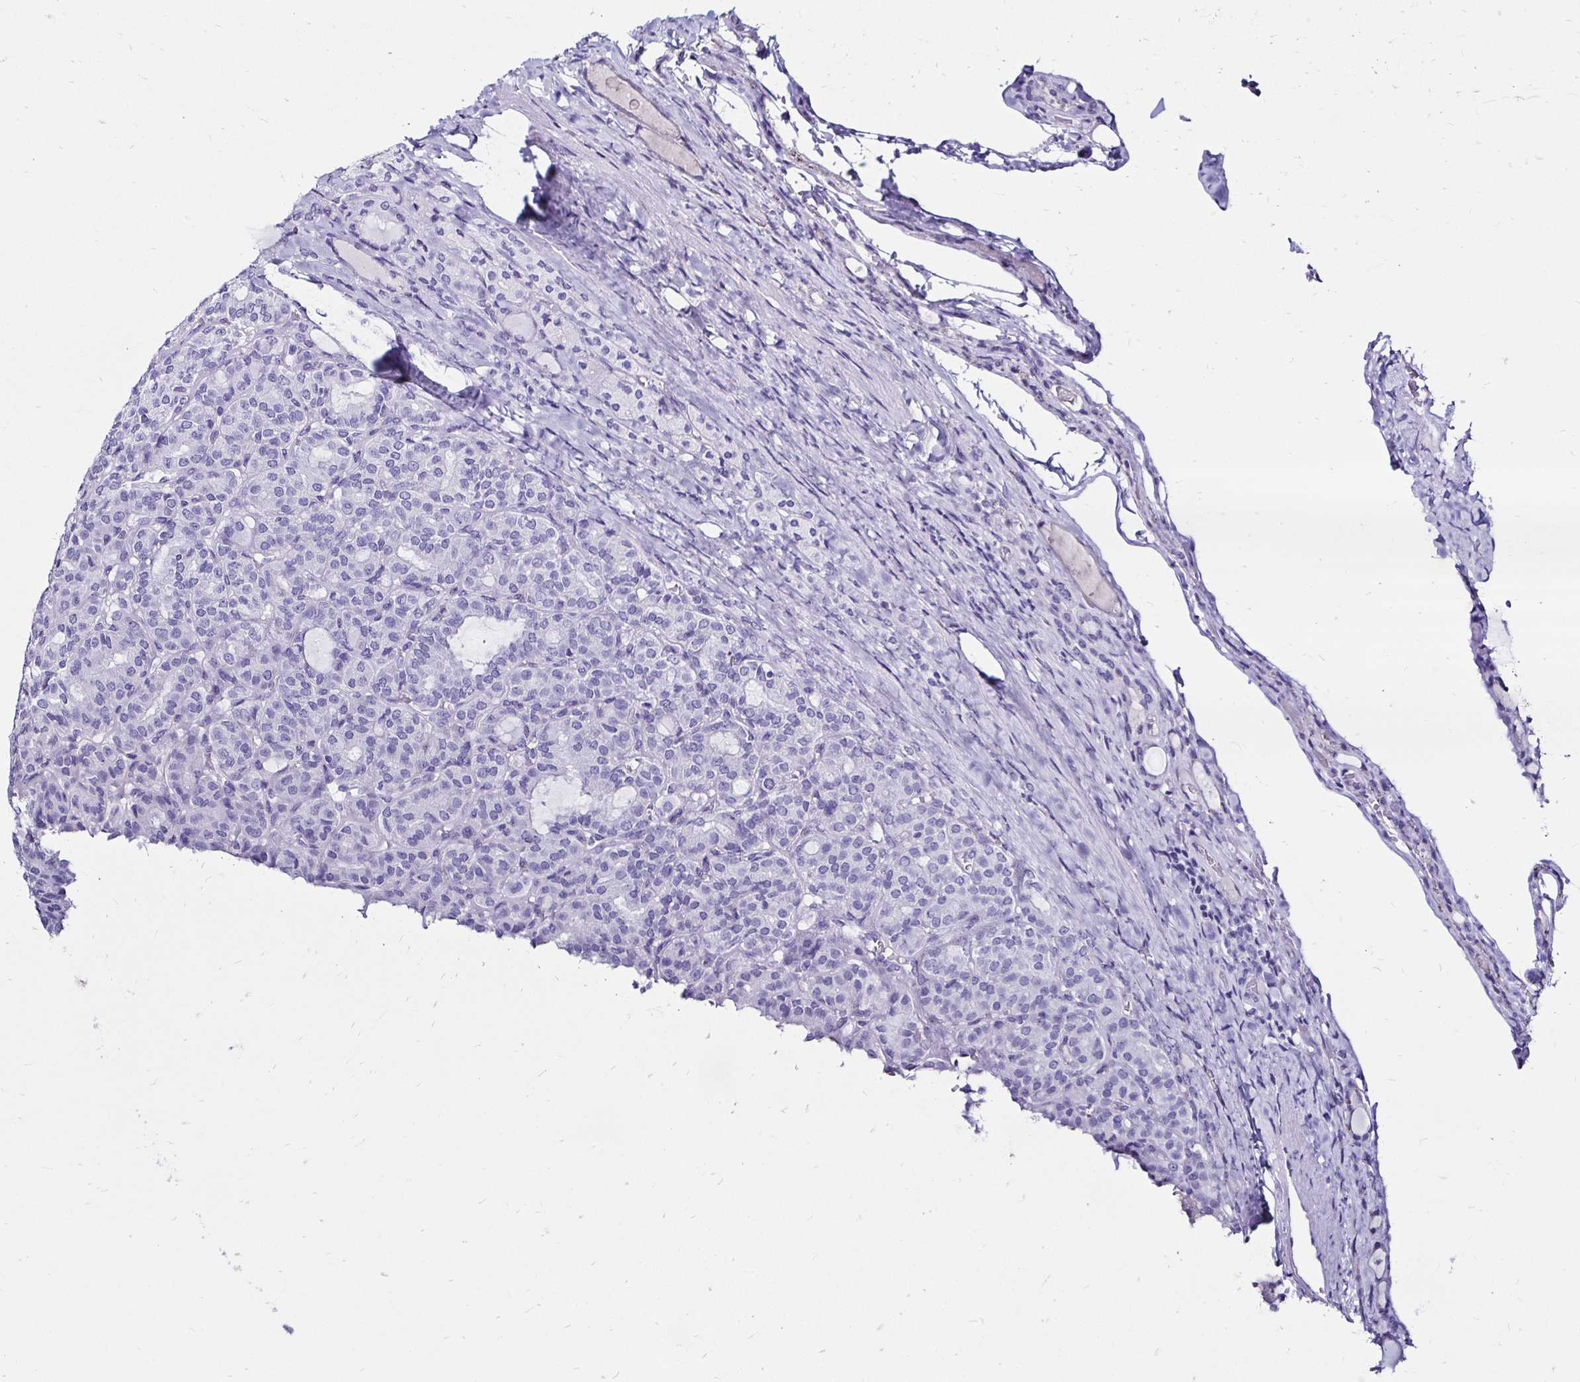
{"staining": {"intensity": "negative", "quantity": "none", "location": "none"}, "tissue": "thyroid cancer", "cell_type": "Tumor cells", "image_type": "cancer", "snomed": [{"axis": "morphology", "description": "Normal tissue, NOS"}, {"axis": "morphology", "description": "Follicular adenoma carcinoma, NOS"}, {"axis": "topography", "description": "Thyroid gland"}], "caption": "Immunohistochemical staining of thyroid follicular adenoma carcinoma reveals no significant staining in tumor cells.", "gene": "KCNT1", "patient": {"sex": "female", "age": 31}}